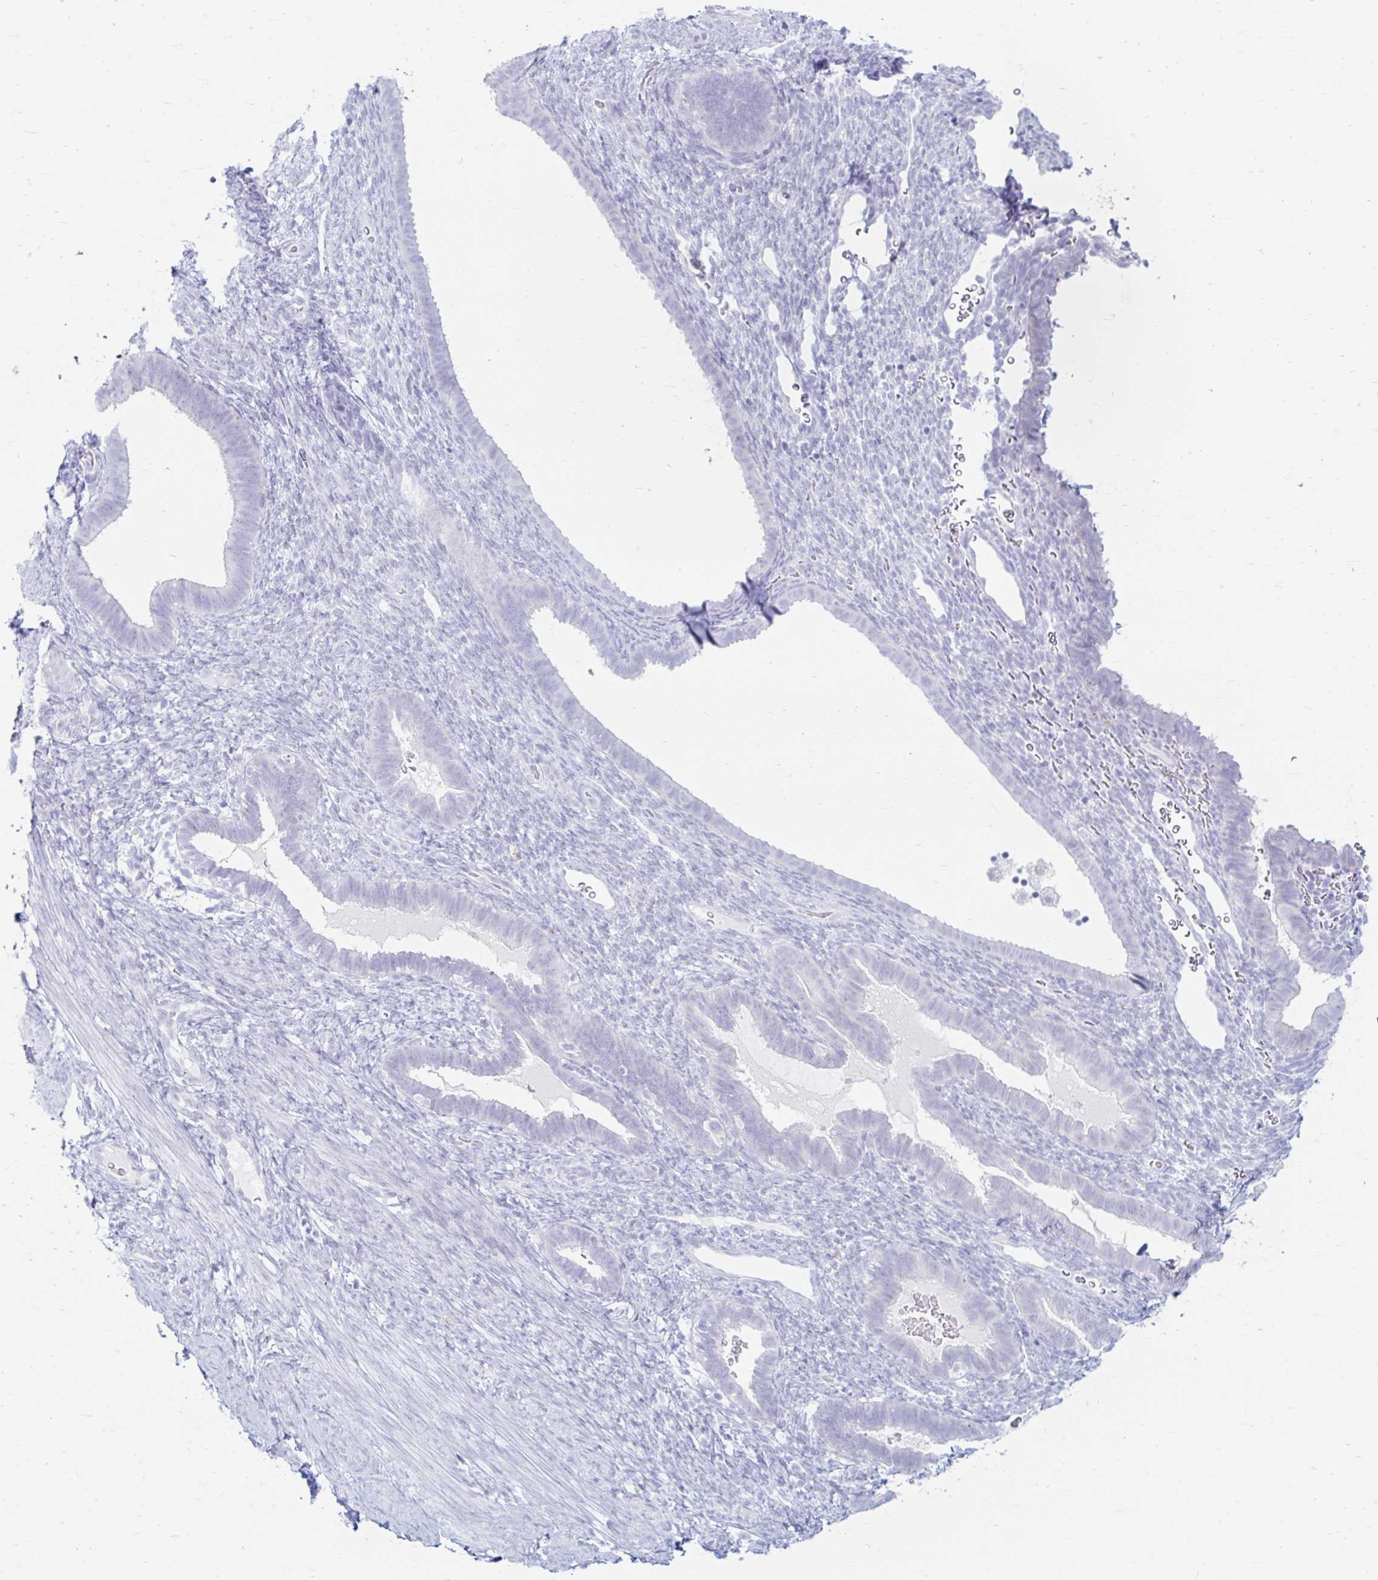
{"staining": {"intensity": "negative", "quantity": "none", "location": "none"}, "tissue": "endometrium", "cell_type": "Cells in endometrial stroma", "image_type": "normal", "snomed": [{"axis": "morphology", "description": "Normal tissue, NOS"}, {"axis": "topography", "description": "Endometrium"}], "caption": "An immunohistochemistry (IHC) photomicrograph of benign endometrium is shown. There is no staining in cells in endometrial stroma of endometrium. The staining was performed using DAB (3,3'-diaminobenzidine) to visualize the protein expression in brown, while the nuclei were stained in blue with hematoxylin (Magnification: 20x).", "gene": "ERICH6", "patient": {"sex": "female", "age": 34}}